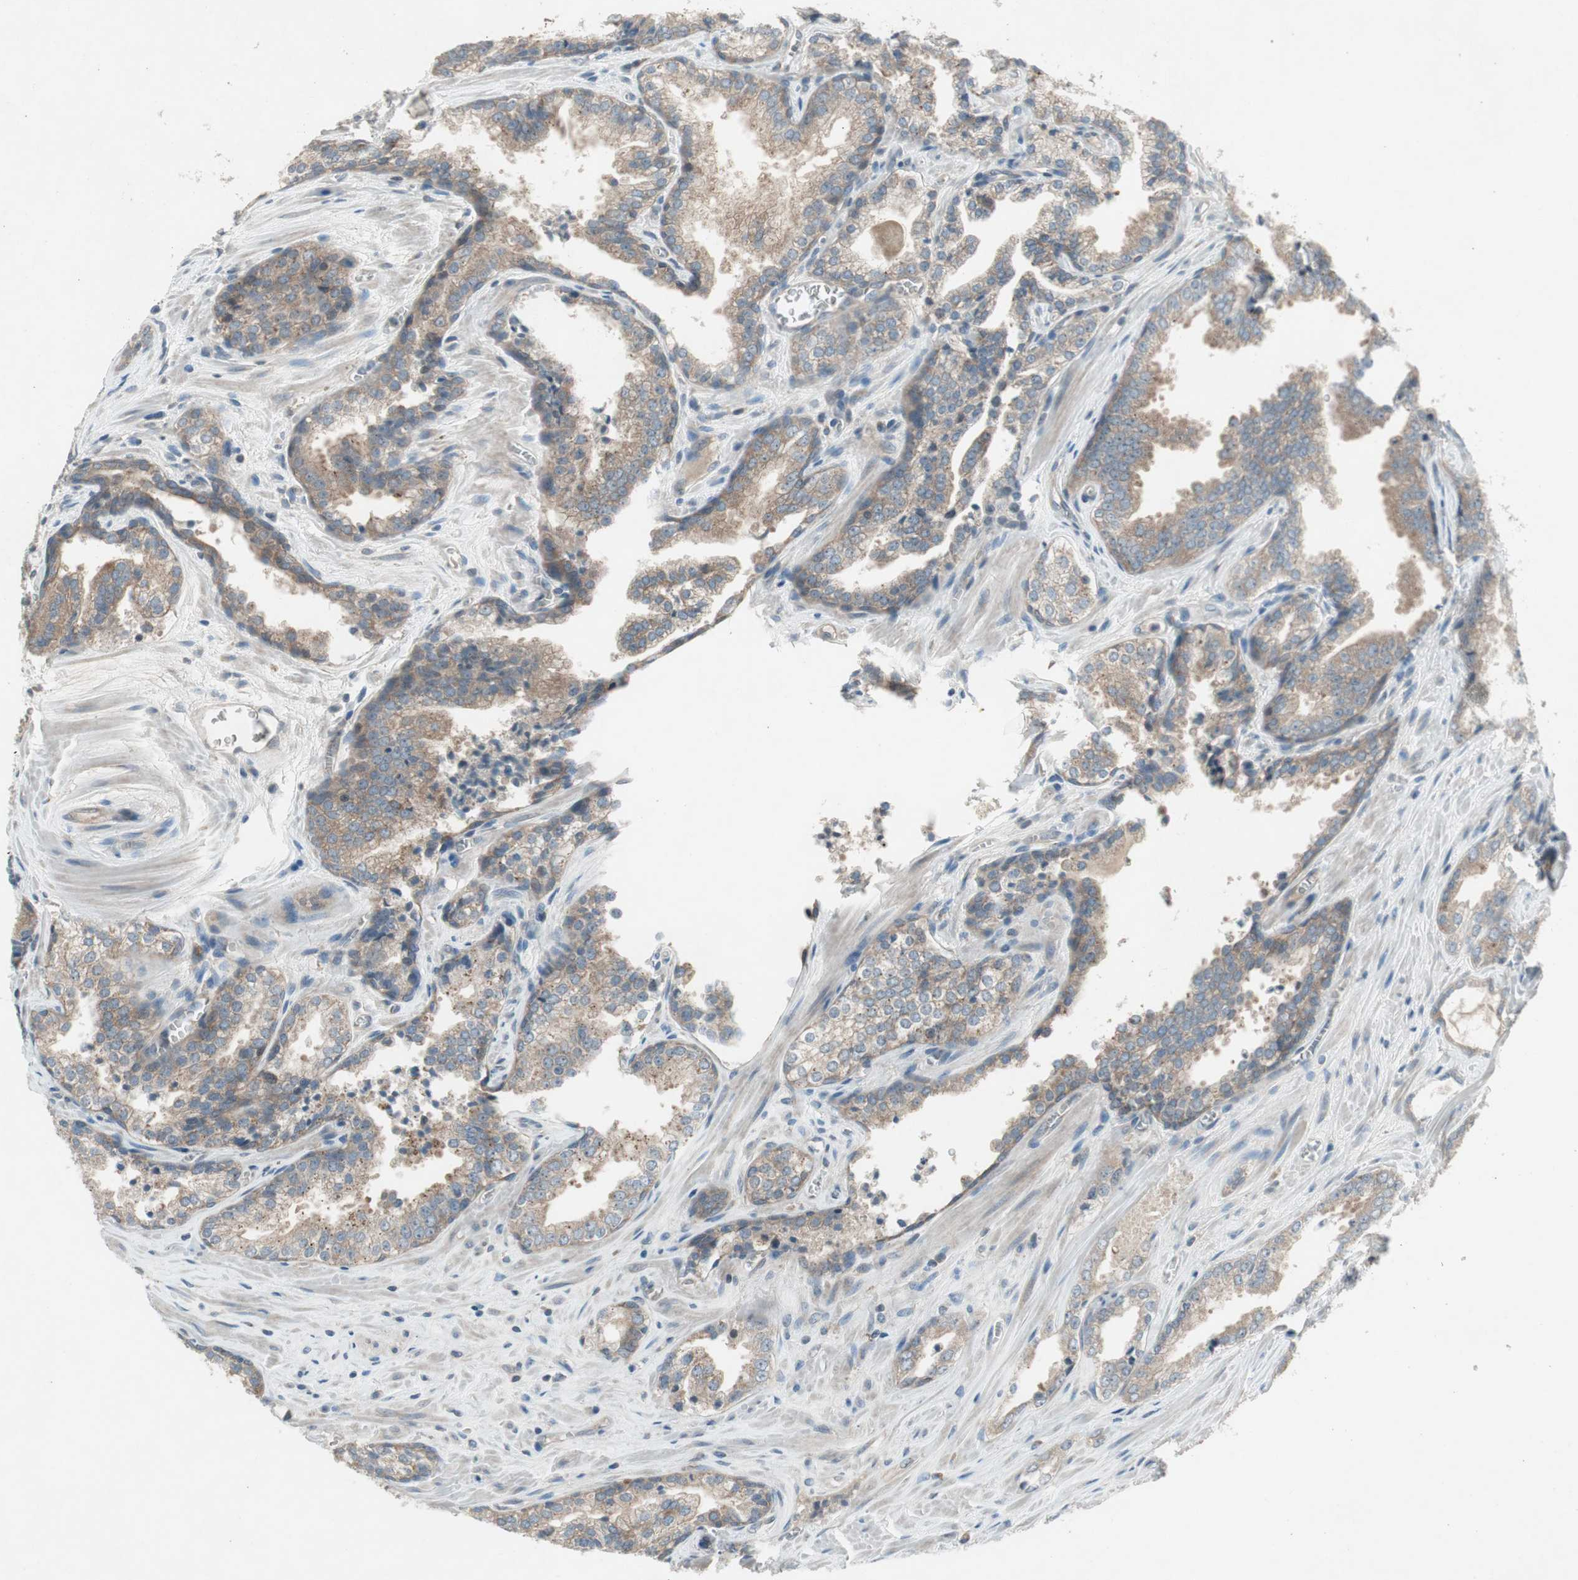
{"staining": {"intensity": "weak", "quantity": ">75%", "location": "cytoplasmic/membranous"}, "tissue": "prostate cancer", "cell_type": "Tumor cells", "image_type": "cancer", "snomed": [{"axis": "morphology", "description": "Adenocarcinoma, Low grade"}, {"axis": "topography", "description": "Prostate"}], "caption": "IHC histopathology image of neoplastic tissue: prostate cancer (adenocarcinoma (low-grade)) stained using IHC displays low levels of weak protein expression localized specifically in the cytoplasmic/membranous of tumor cells, appearing as a cytoplasmic/membranous brown color.", "gene": "PANK2", "patient": {"sex": "male", "age": 60}}